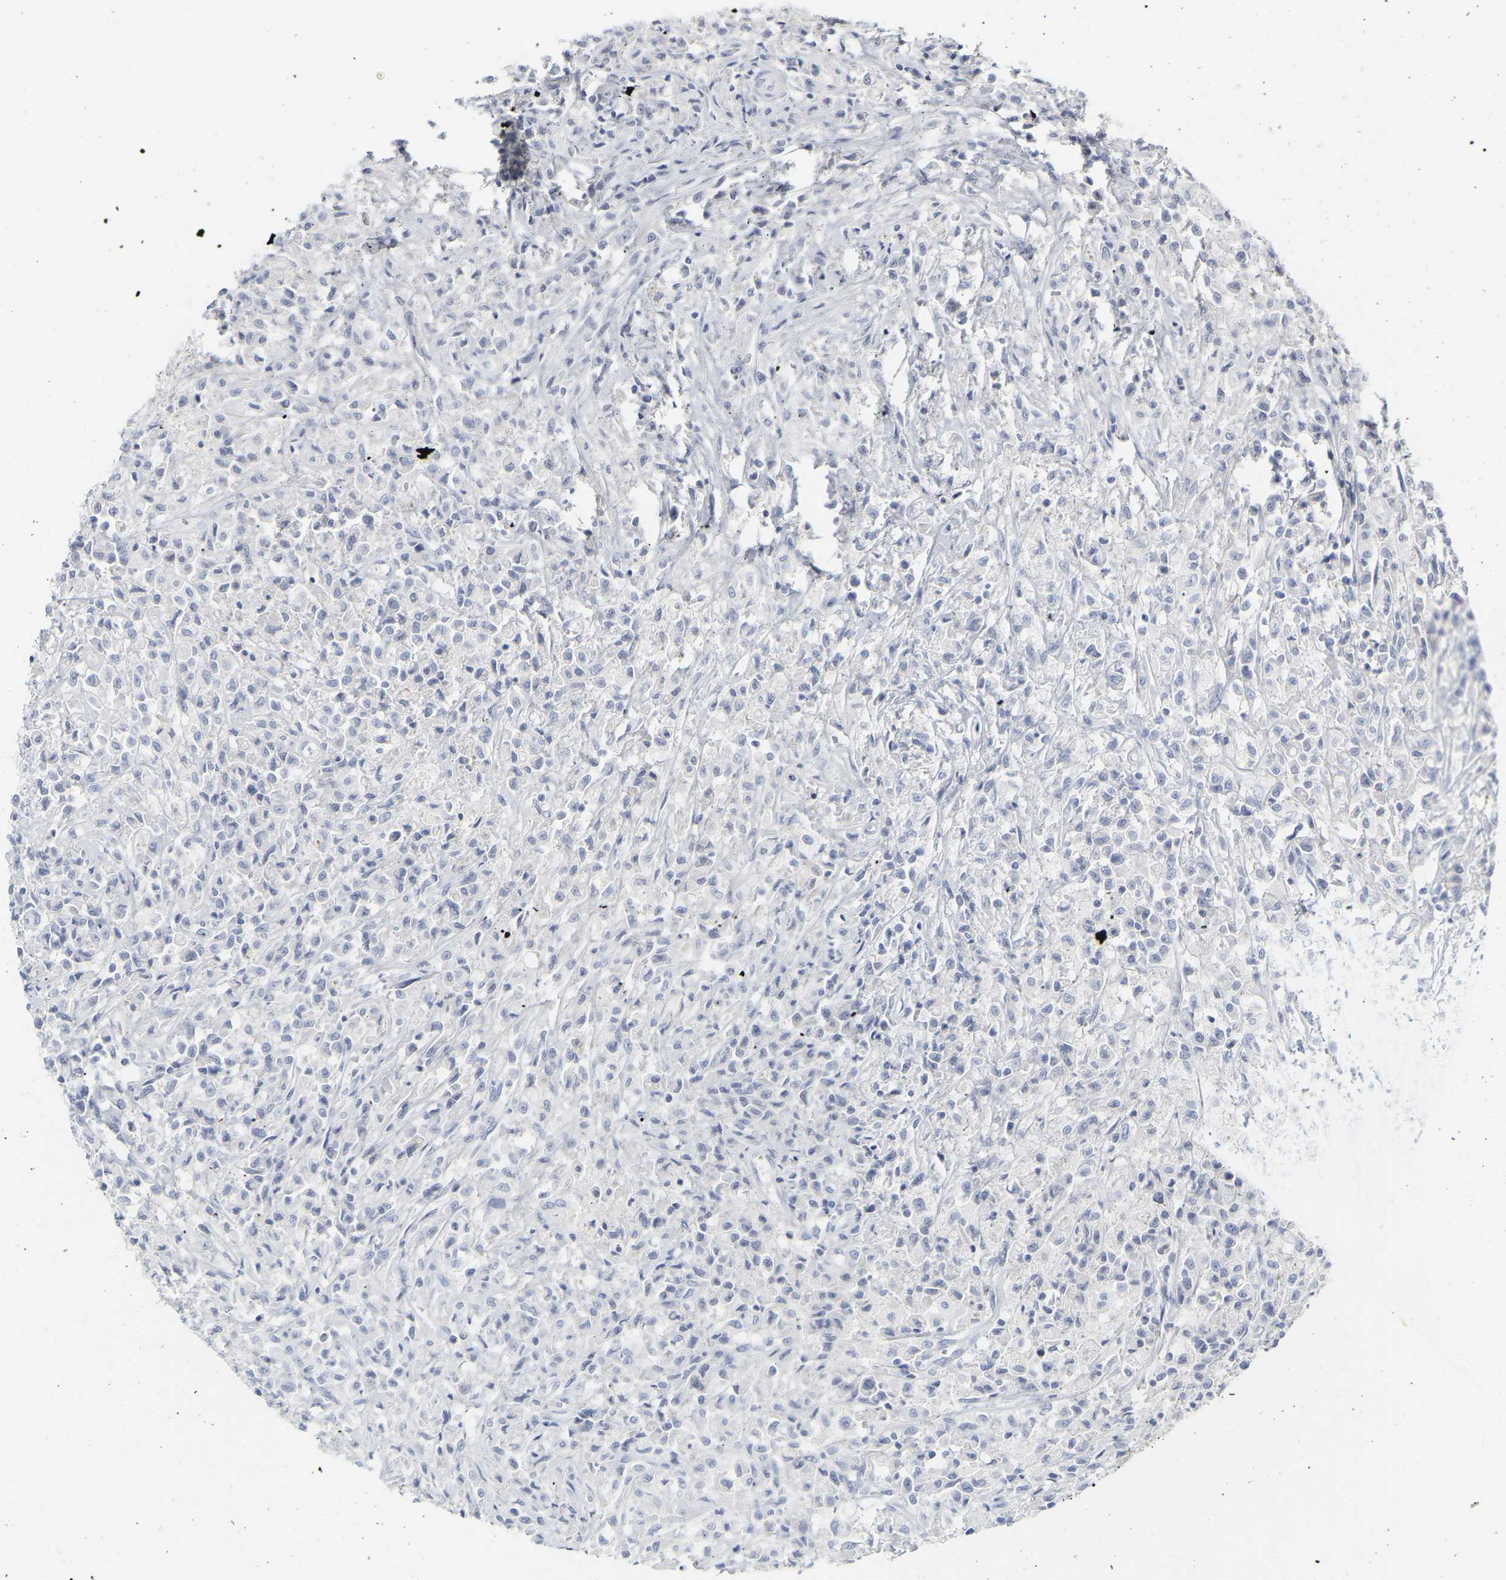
{"staining": {"intensity": "negative", "quantity": "none", "location": "none"}, "tissue": "testis cancer", "cell_type": "Tumor cells", "image_type": "cancer", "snomed": [{"axis": "morphology", "description": "Carcinoma, Embryonal, NOS"}, {"axis": "topography", "description": "Testis"}], "caption": "This micrograph is of testis cancer (embryonal carcinoma) stained with IHC to label a protein in brown with the nuclei are counter-stained blue. There is no staining in tumor cells.", "gene": "GNAS", "patient": {"sex": "male", "age": 2}}